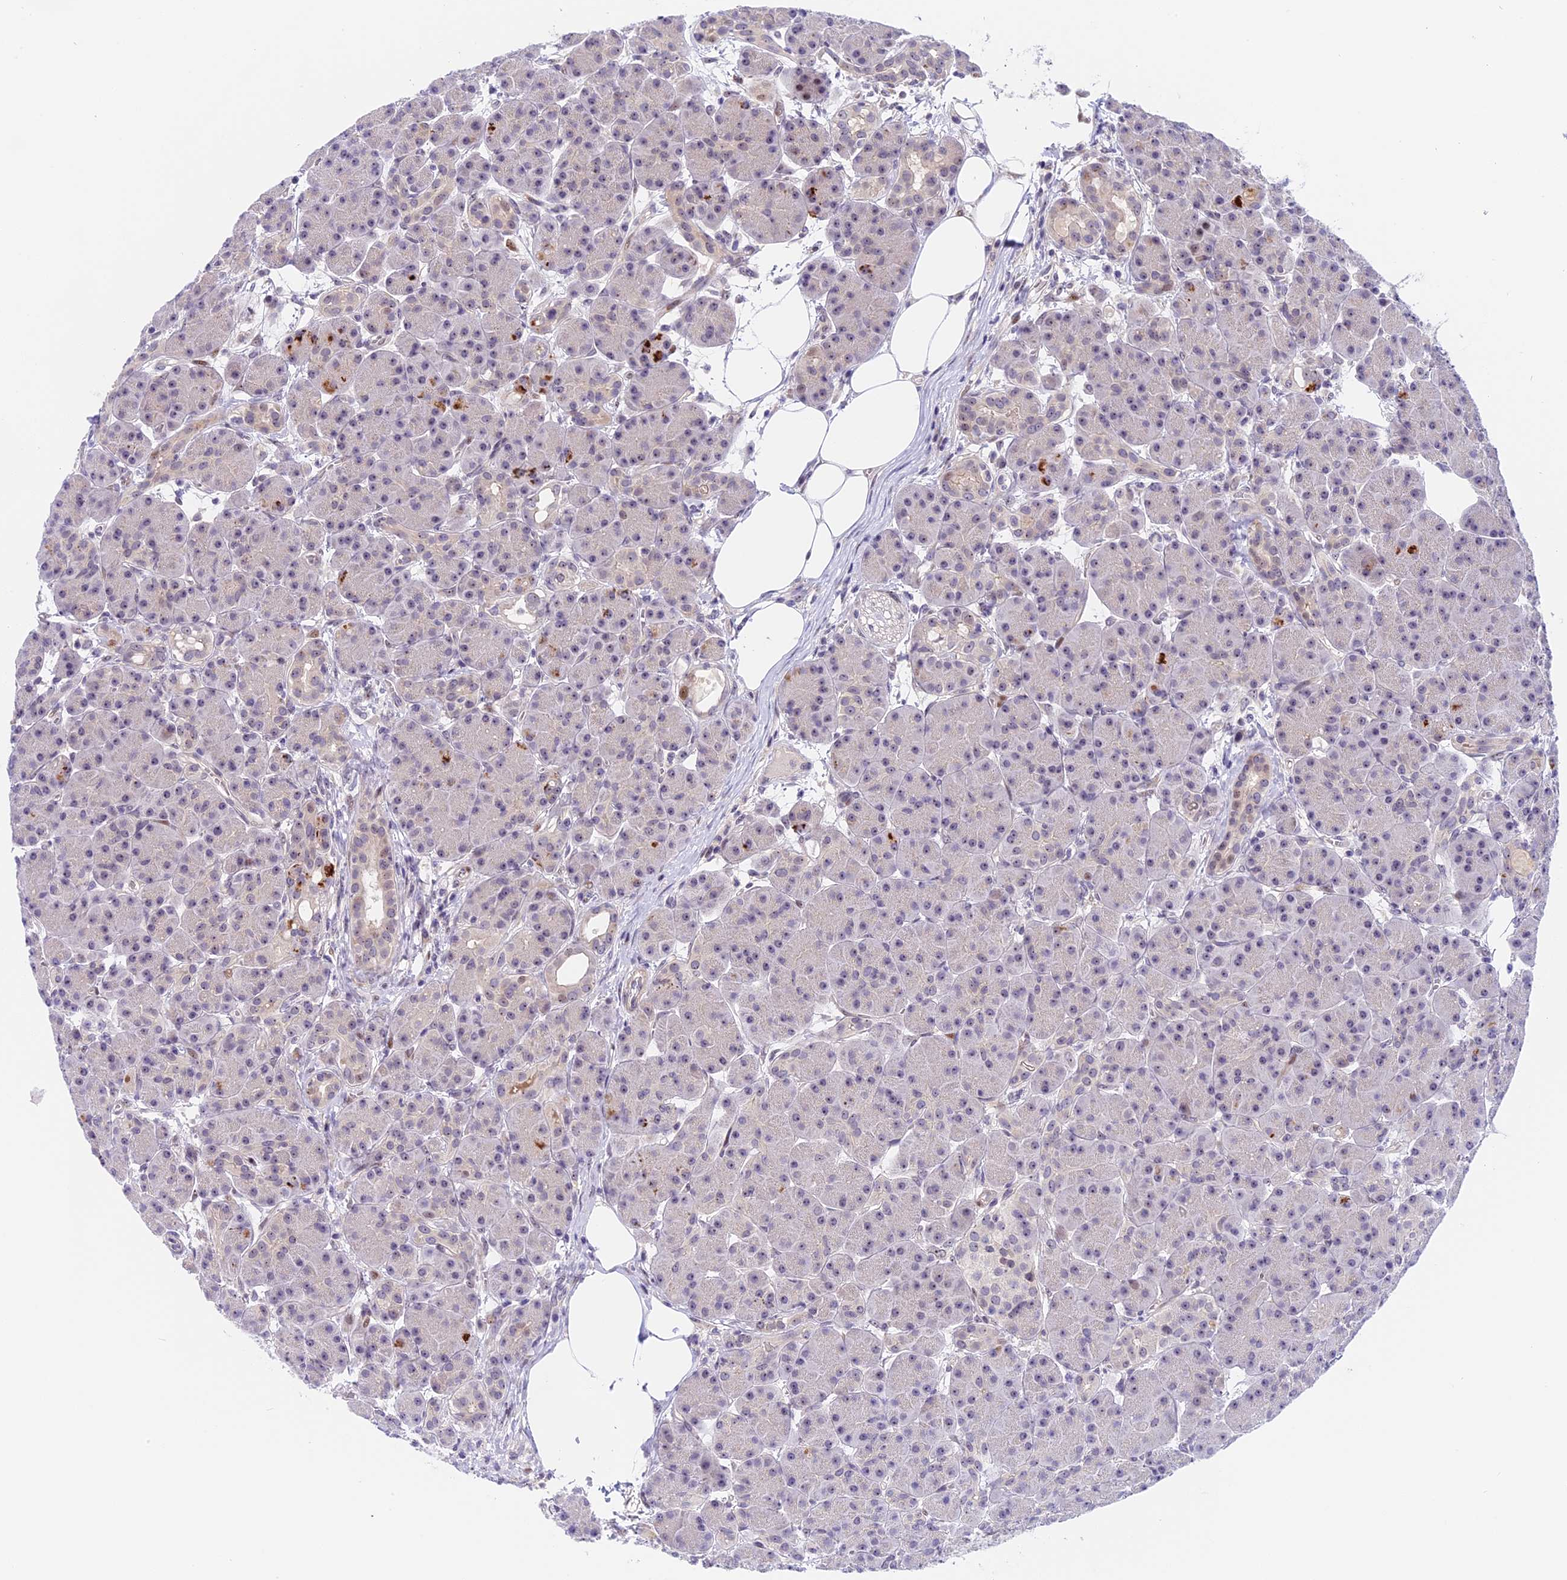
{"staining": {"intensity": "negative", "quantity": "none", "location": "none"}, "tissue": "pancreas", "cell_type": "Exocrine glandular cells", "image_type": "normal", "snomed": [{"axis": "morphology", "description": "Normal tissue, NOS"}, {"axis": "topography", "description": "Pancreas"}], "caption": "The photomicrograph displays no staining of exocrine glandular cells in benign pancreas.", "gene": "MIDN", "patient": {"sex": "male", "age": 63}}